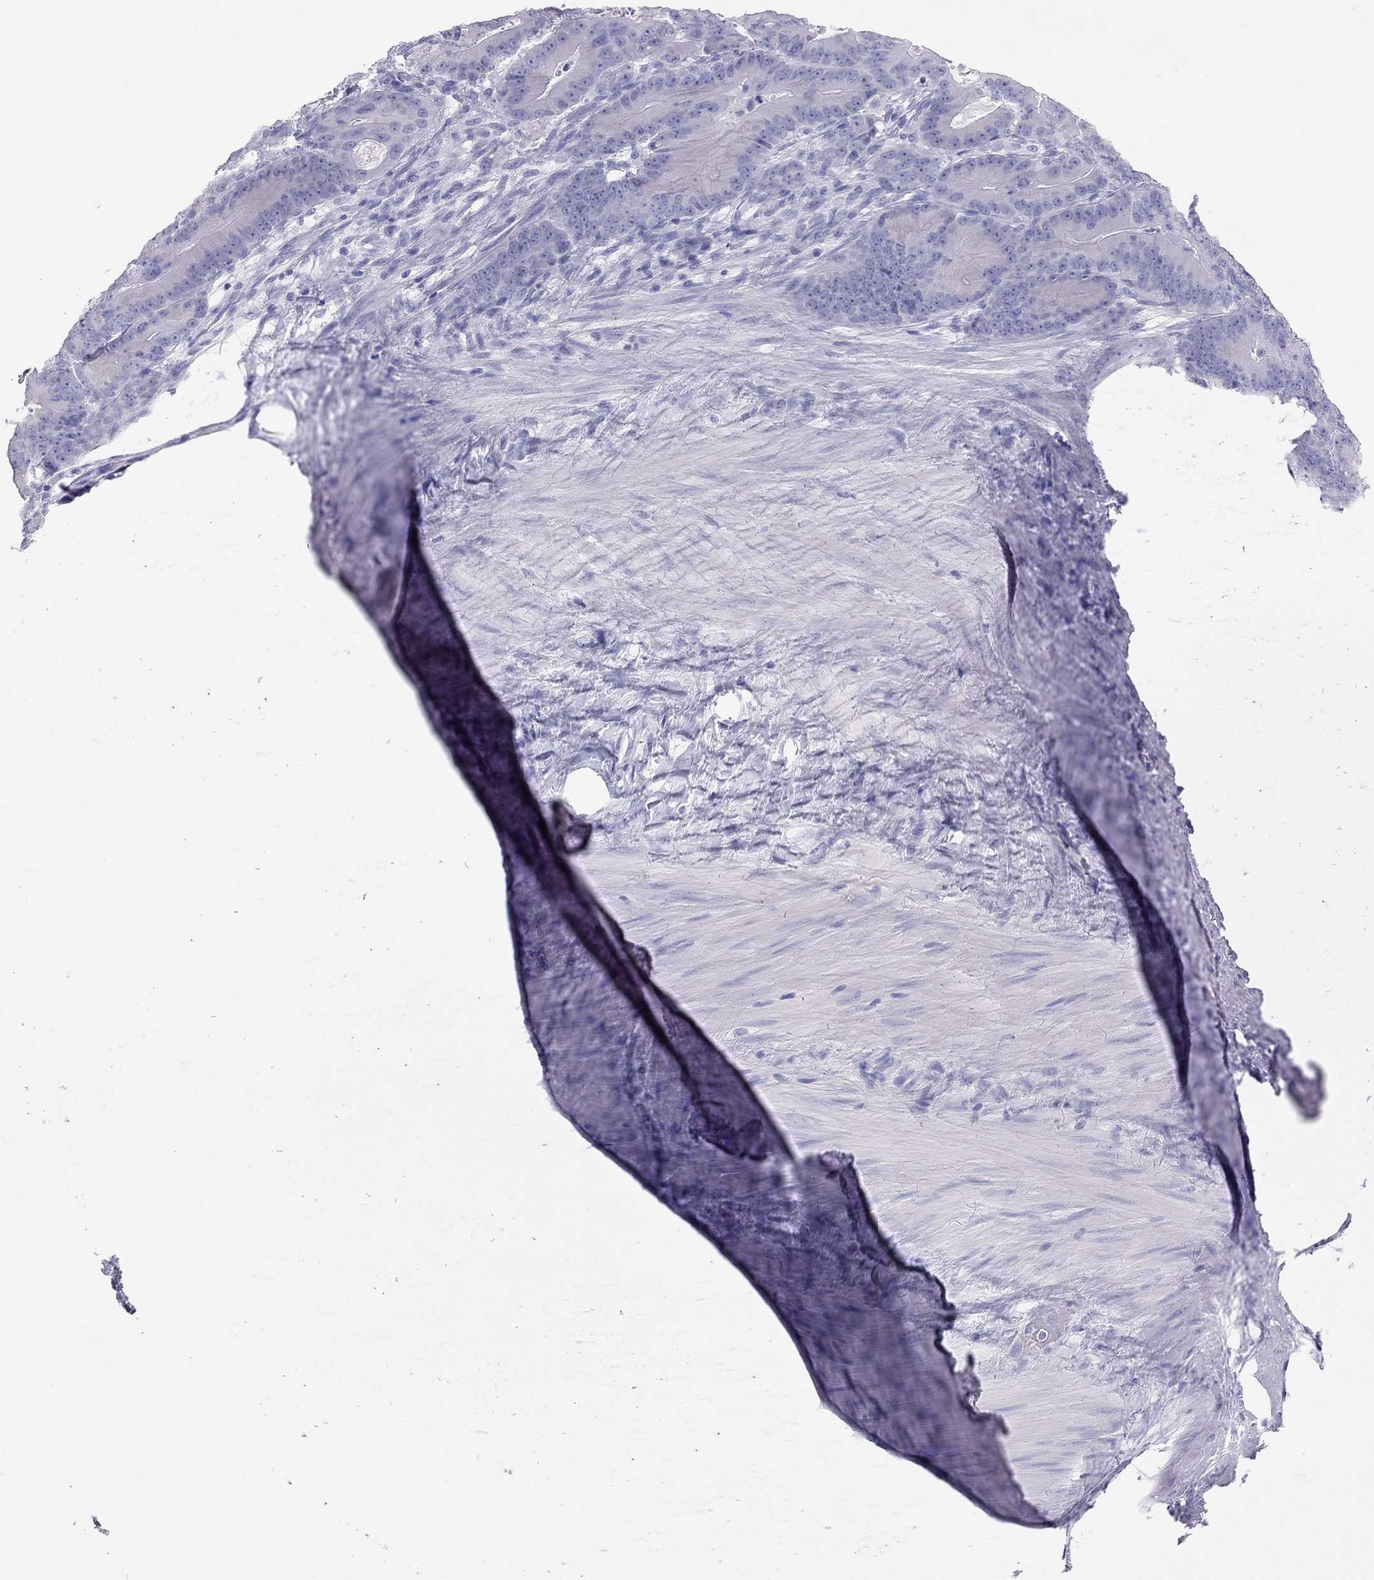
{"staining": {"intensity": "negative", "quantity": "none", "location": "none"}, "tissue": "colorectal cancer", "cell_type": "Tumor cells", "image_type": "cancer", "snomed": [{"axis": "morphology", "description": "Adenocarcinoma, NOS"}, {"axis": "topography", "description": "Rectum"}], "caption": "There is no significant positivity in tumor cells of colorectal cancer (adenocarcinoma).", "gene": "TSHB", "patient": {"sex": "male", "age": 64}}